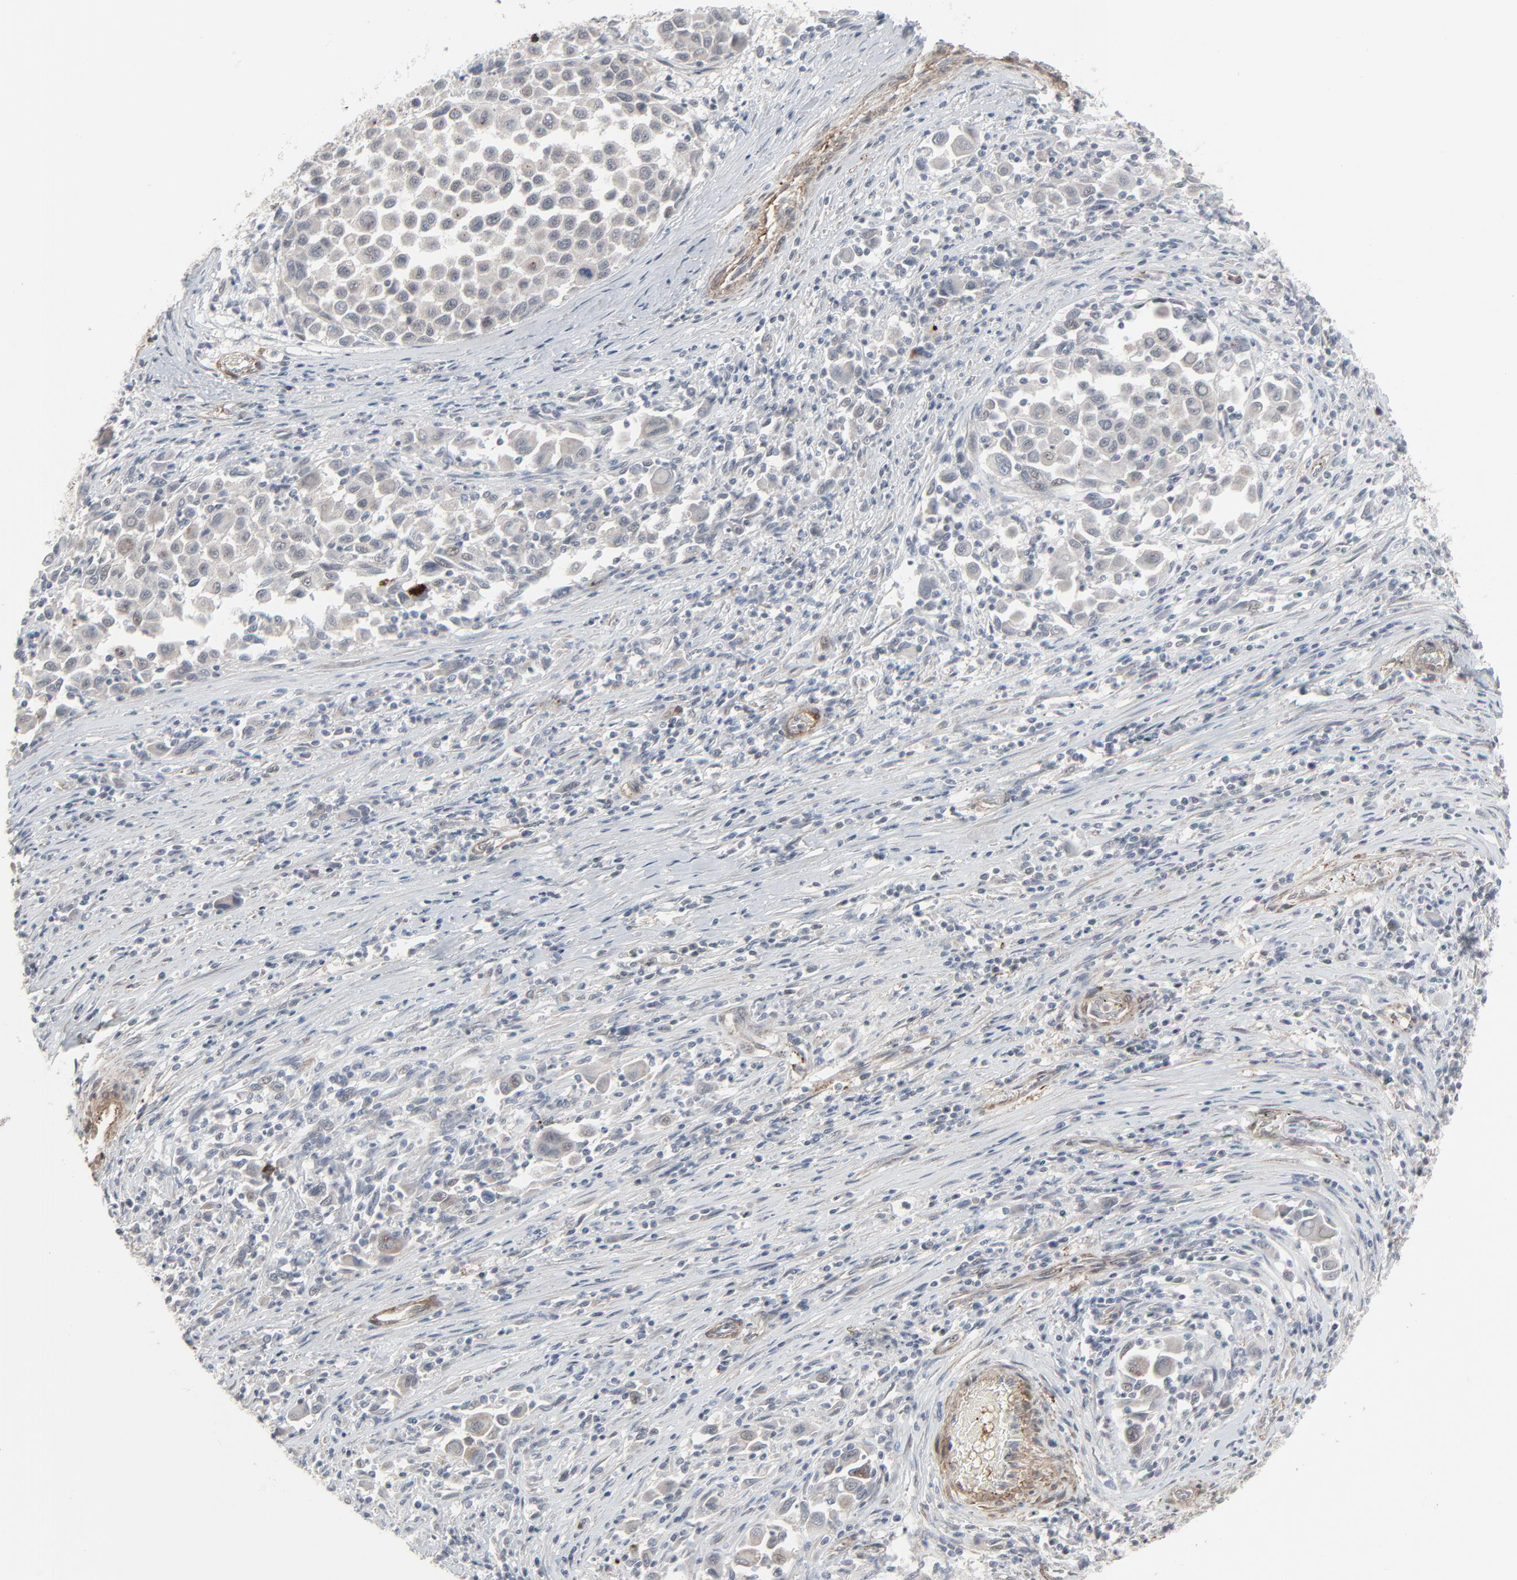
{"staining": {"intensity": "weak", "quantity": "<25%", "location": "cytoplasmic/membranous"}, "tissue": "melanoma", "cell_type": "Tumor cells", "image_type": "cancer", "snomed": [{"axis": "morphology", "description": "Malignant melanoma, Metastatic site"}, {"axis": "topography", "description": "Lymph node"}], "caption": "The histopathology image displays no significant expression in tumor cells of malignant melanoma (metastatic site).", "gene": "NEUROD1", "patient": {"sex": "male", "age": 61}}